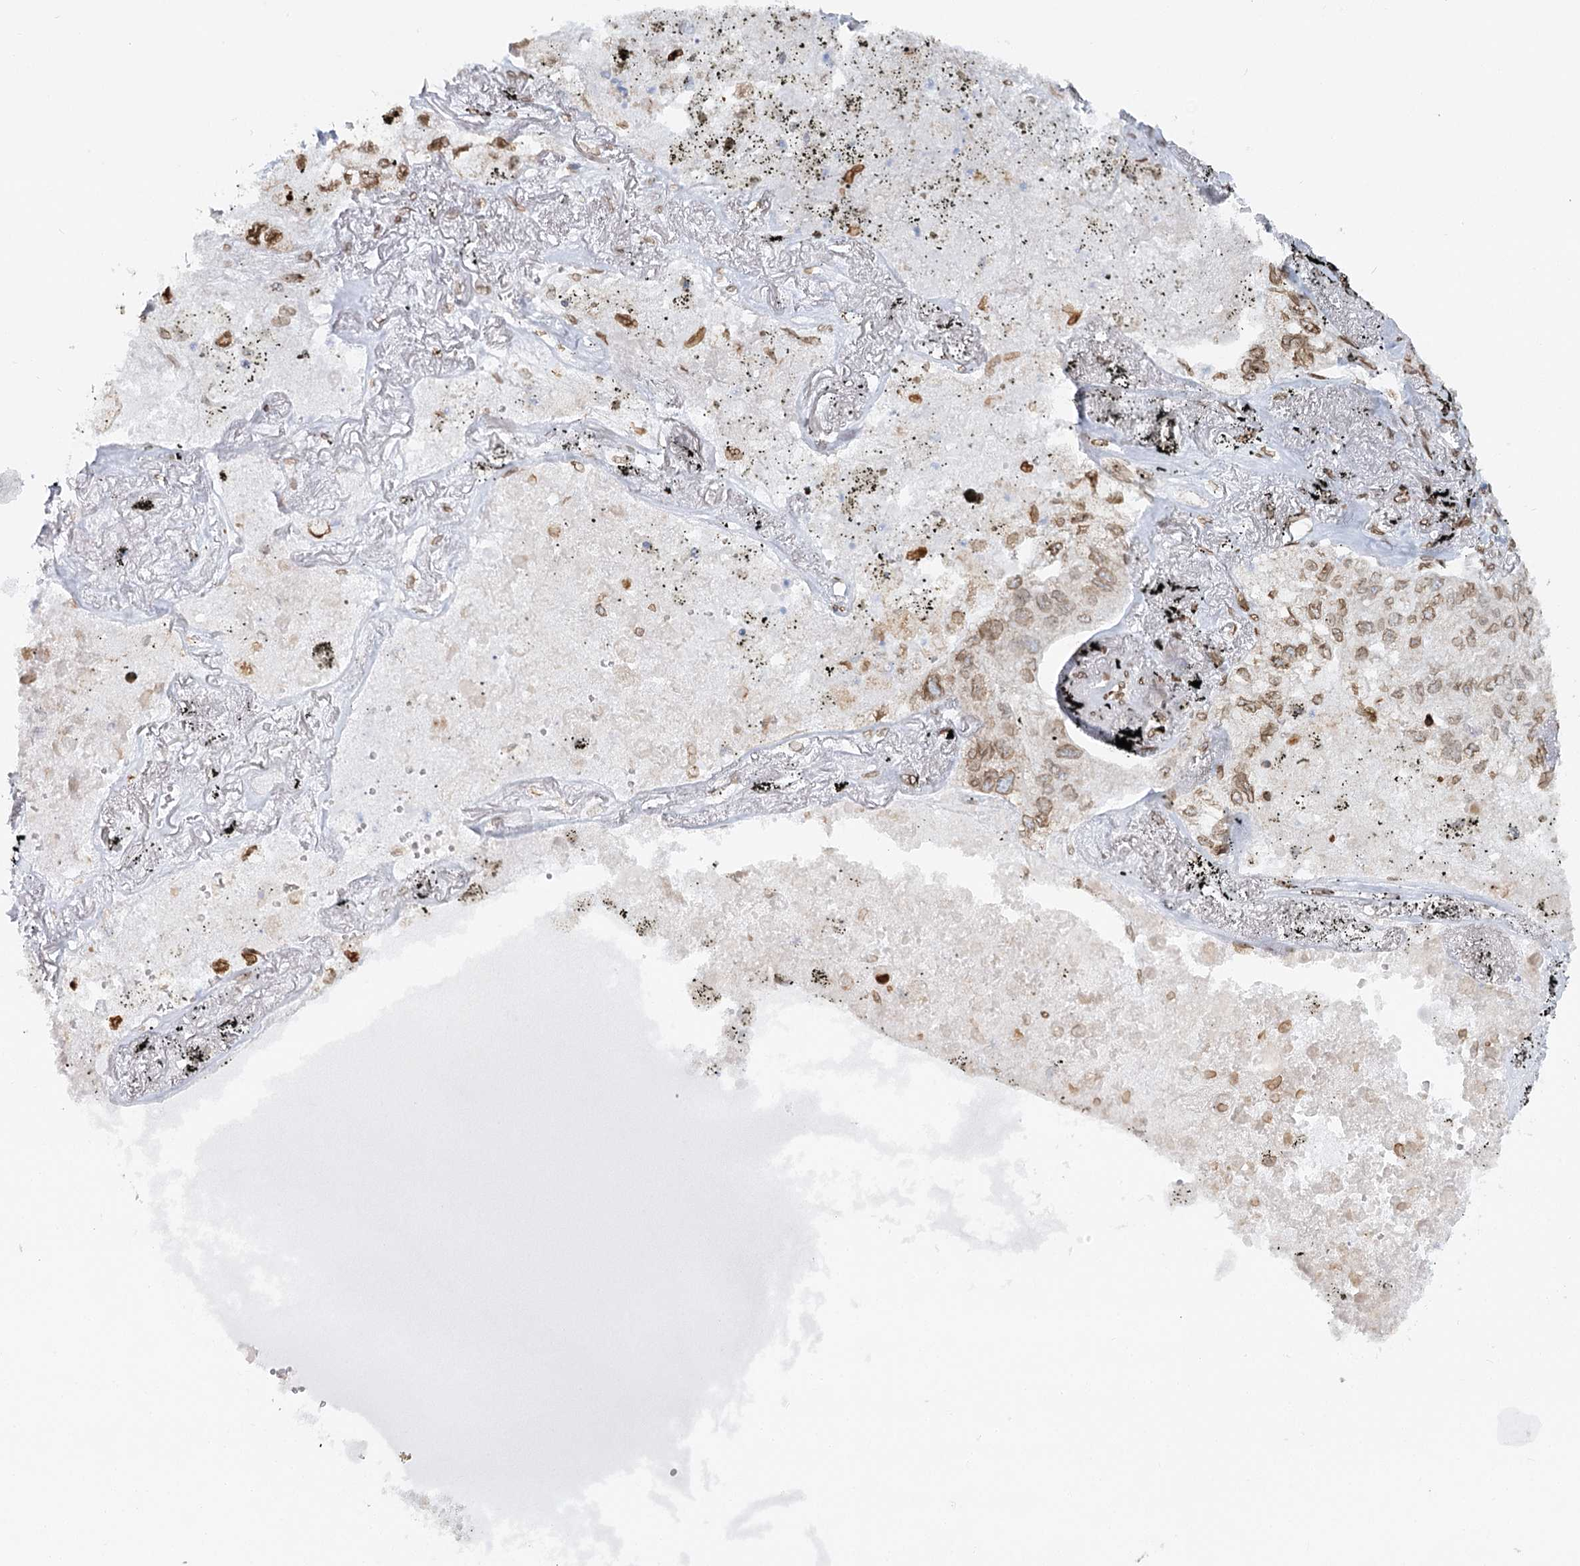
{"staining": {"intensity": "moderate", "quantity": ">75%", "location": "cytoplasmic/membranous,nuclear"}, "tissue": "lung cancer", "cell_type": "Tumor cells", "image_type": "cancer", "snomed": [{"axis": "morphology", "description": "Adenocarcinoma, NOS"}, {"axis": "topography", "description": "Lung"}], "caption": "An immunohistochemistry (IHC) photomicrograph of tumor tissue is shown. Protein staining in brown highlights moderate cytoplasmic/membranous and nuclear positivity in adenocarcinoma (lung) within tumor cells.", "gene": "VWA5A", "patient": {"sex": "male", "age": 65}}